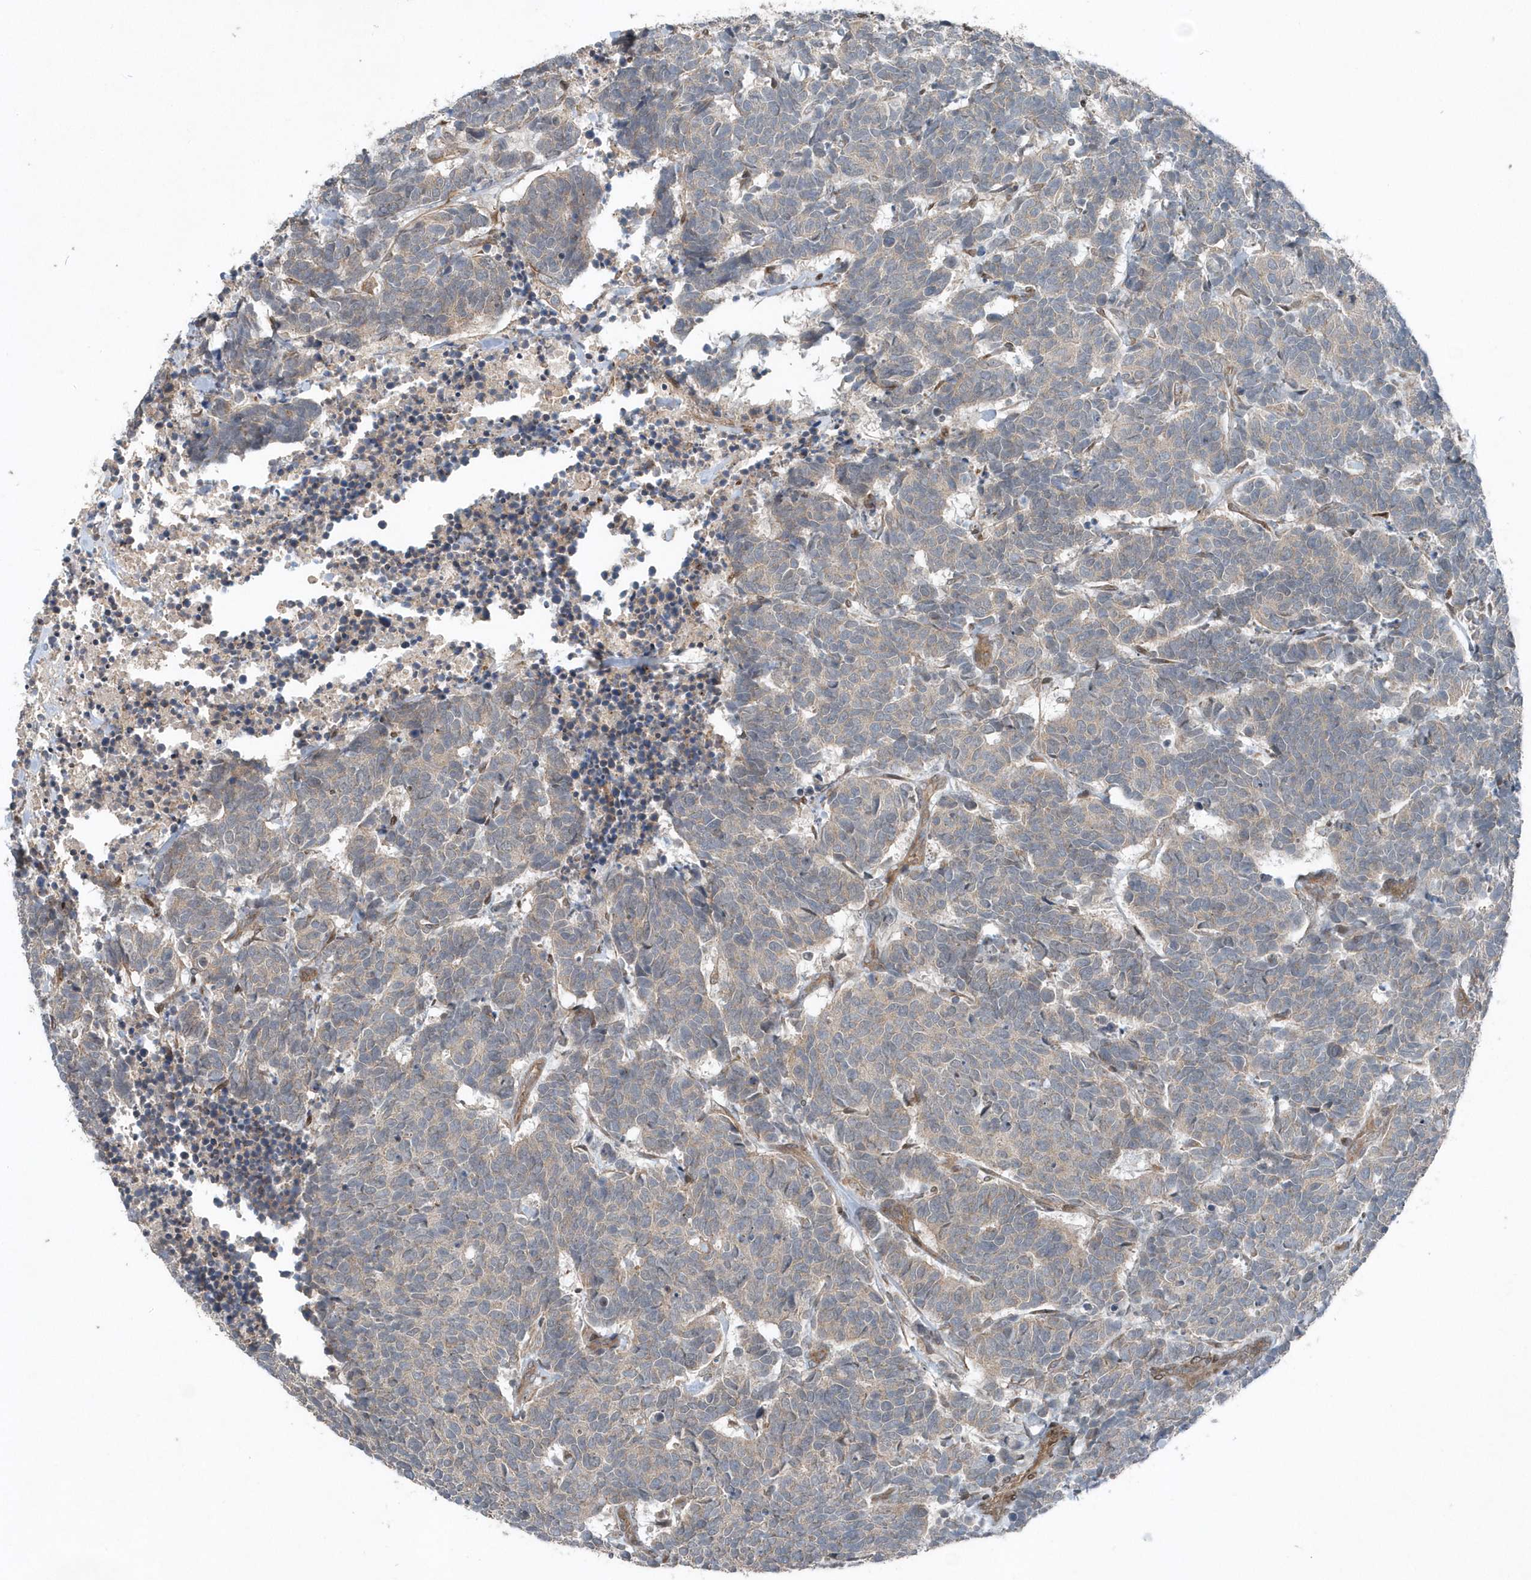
{"staining": {"intensity": "negative", "quantity": "none", "location": "none"}, "tissue": "carcinoid", "cell_type": "Tumor cells", "image_type": "cancer", "snomed": [{"axis": "morphology", "description": "Carcinoma, NOS"}, {"axis": "morphology", "description": "Carcinoid, malignant, NOS"}, {"axis": "topography", "description": "Urinary bladder"}], "caption": "IHC of carcinoid (malignant) demonstrates no positivity in tumor cells.", "gene": "MCC", "patient": {"sex": "male", "age": 57}}